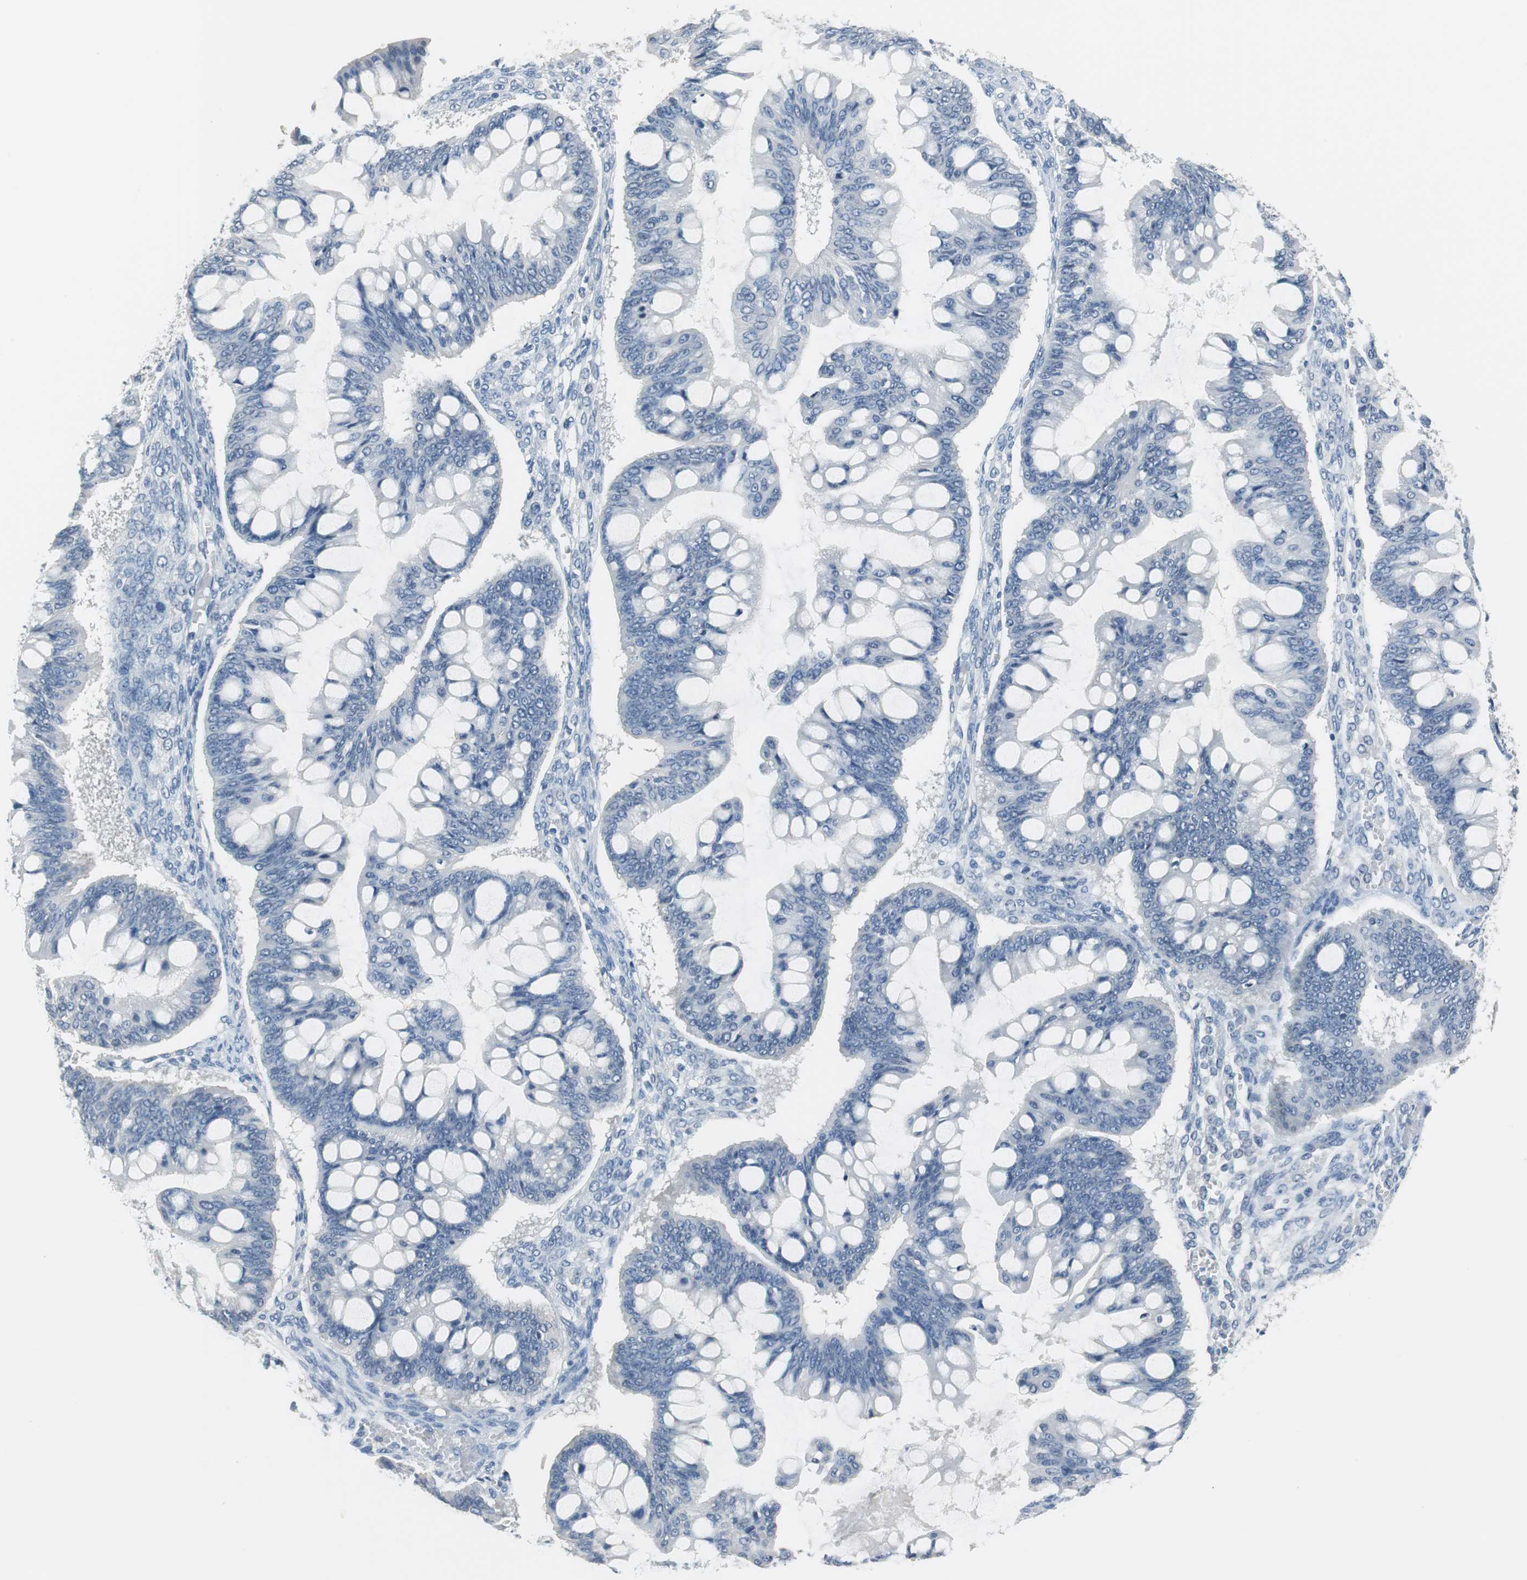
{"staining": {"intensity": "negative", "quantity": "none", "location": "none"}, "tissue": "ovarian cancer", "cell_type": "Tumor cells", "image_type": "cancer", "snomed": [{"axis": "morphology", "description": "Cystadenocarcinoma, mucinous, NOS"}, {"axis": "topography", "description": "Ovary"}], "caption": "This is an IHC histopathology image of ovarian cancer. There is no positivity in tumor cells.", "gene": "MUC7", "patient": {"sex": "female", "age": 73}}